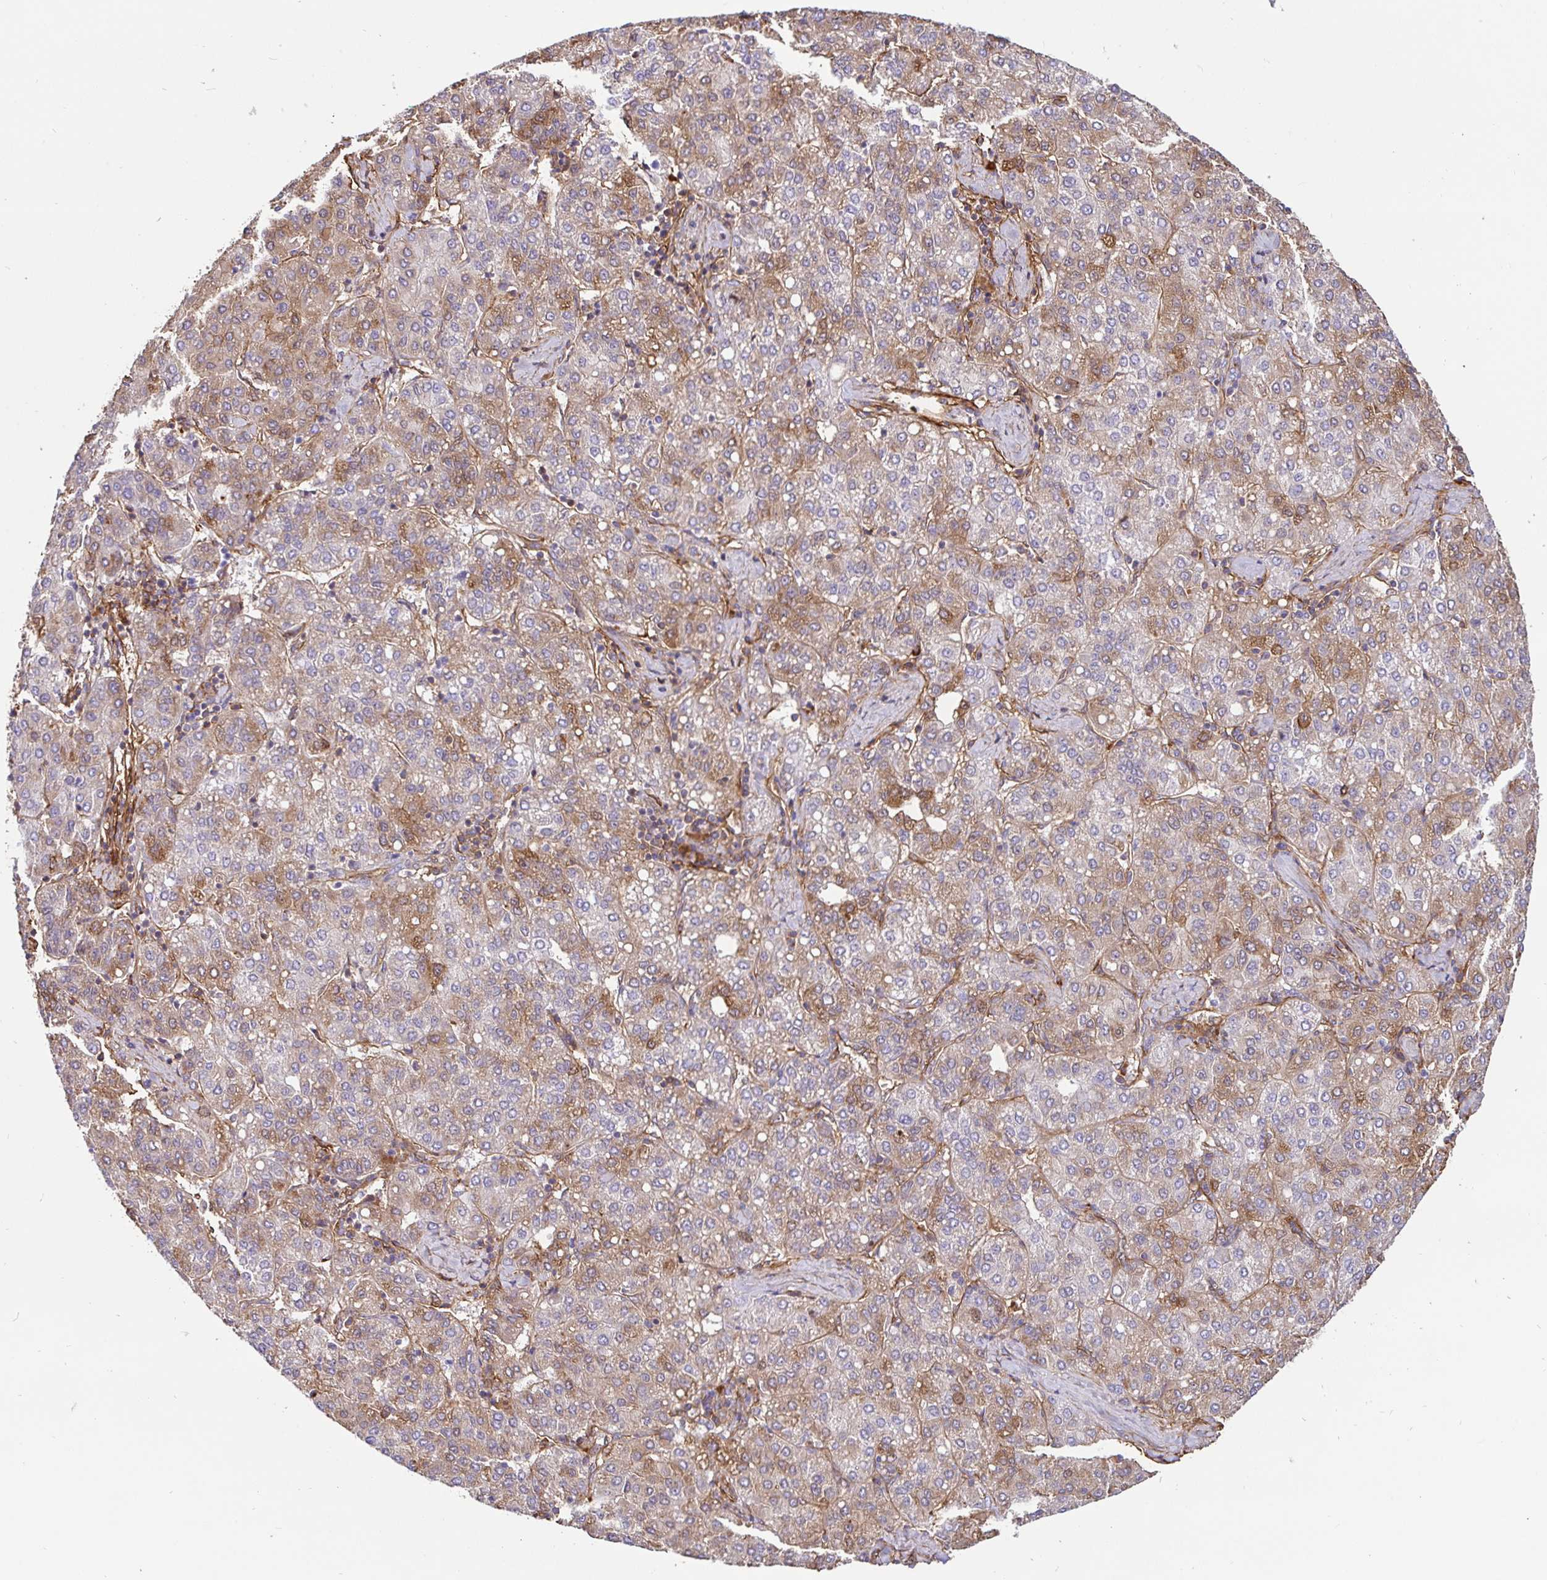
{"staining": {"intensity": "weak", "quantity": ">75%", "location": "cytoplasmic/membranous"}, "tissue": "liver cancer", "cell_type": "Tumor cells", "image_type": "cancer", "snomed": [{"axis": "morphology", "description": "Carcinoma, Hepatocellular, NOS"}, {"axis": "topography", "description": "Liver"}], "caption": "Liver cancer (hepatocellular carcinoma) tissue shows weak cytoplasmic/membranous staining in about >75% of tumor cells, visualized by immunohistochemistry.", "gene": "ANXA2", "patient": {"sex": "male", "age": 65}}